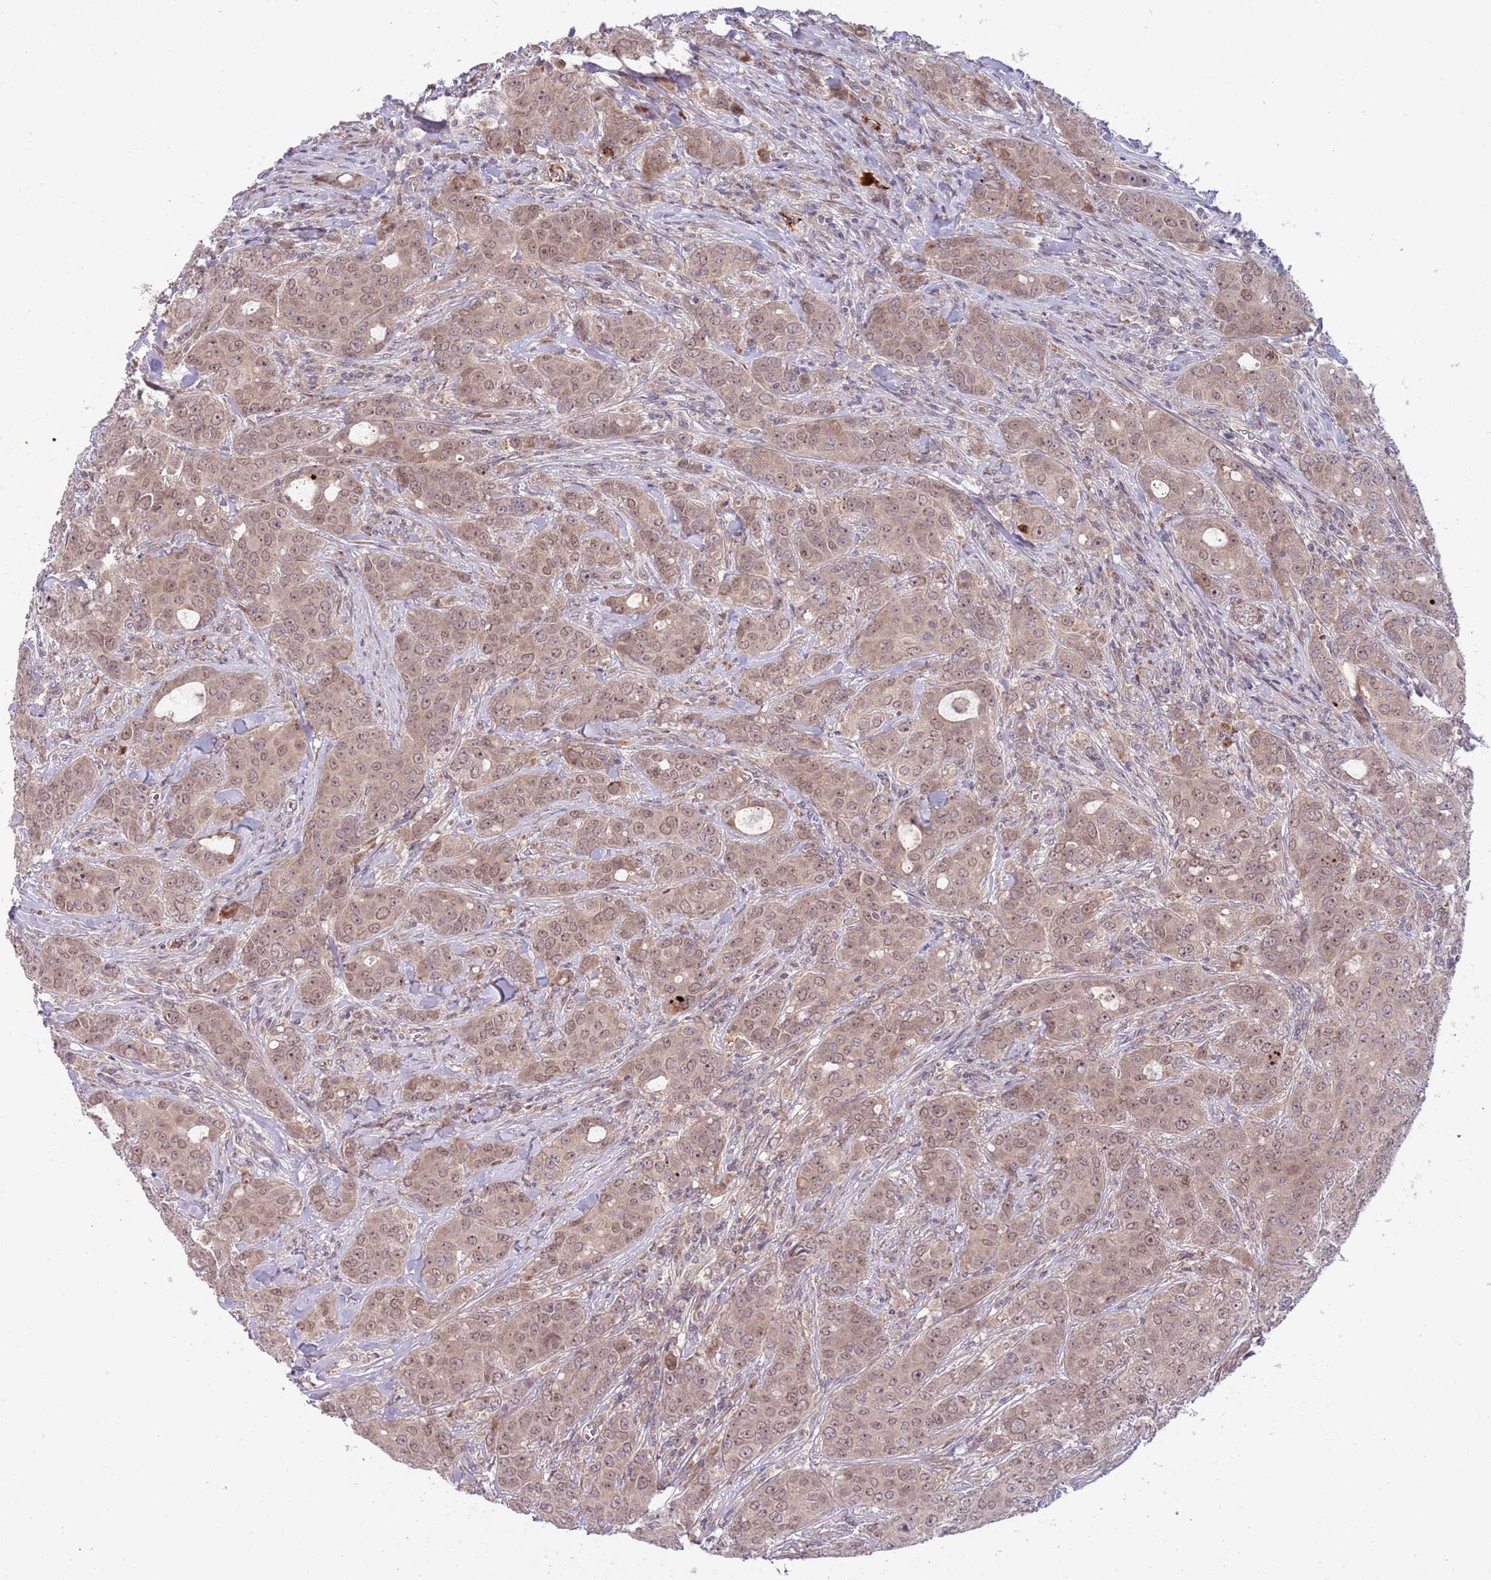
{"staining": {"intensity": "weak", "quantity": ">75%", "location": "cytoplasmic/membranous,nuclear"}, "tissue": "breast cancer", "cell_type": "Tumor cells", "image_type": "cancer", "snomed": [{"axis": "morphology", "description": "Duct carcinoma"}, {"axis": "topography", "description": "Breast"}], "caption": "Immunohistochemical staining of human breast cancer (intraductal carcinoma) reveals low levels of weak cytoplasmic/membranous and nuclear positivity in approximately >75% of tumor cells. (Brightfield microscopy of DAB IHC at high magnification).", "gene": "NT5DC4", "patient": {"sex": "female", "age": 43}}